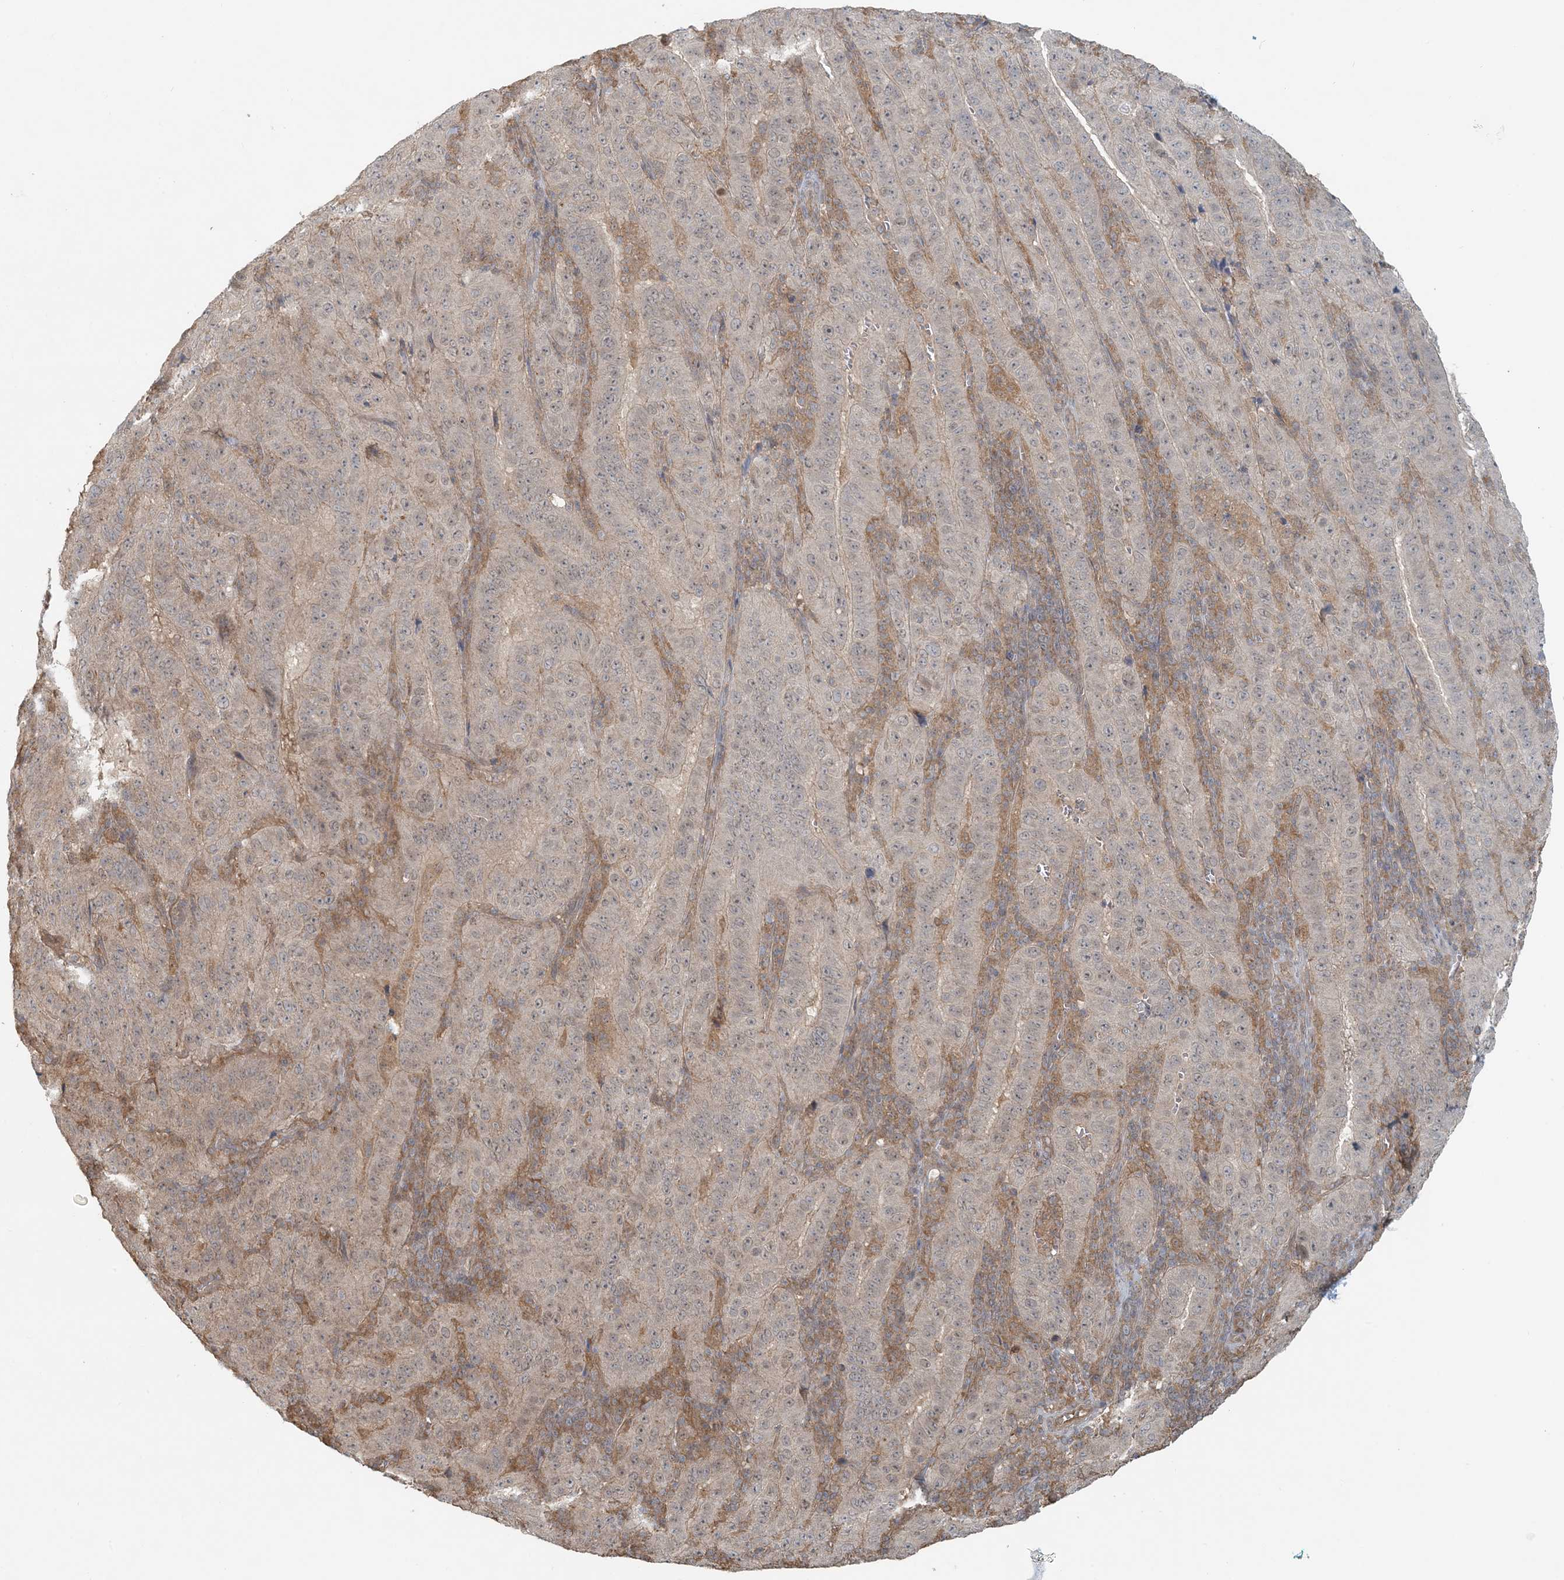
{"staining": {"intensity": "negative", "quantity": "none", "location": "none"}, "tissue": "pancreatic cancer", "cell_type": "Tumor cells", "image_type": "cancer", "snomed": [{"axis": "morphology", "description": "Adenocarcinoma, NOS"}, {"axis": "topography", "description": "Pancreas"}], "caption": "DAB immunohistochemical staining of adenocarcinoma (pancreatic) reveals no significant expression in tumor cells.", "gene": "OBI1", "patient": {"sex": "male", "age": 63}}